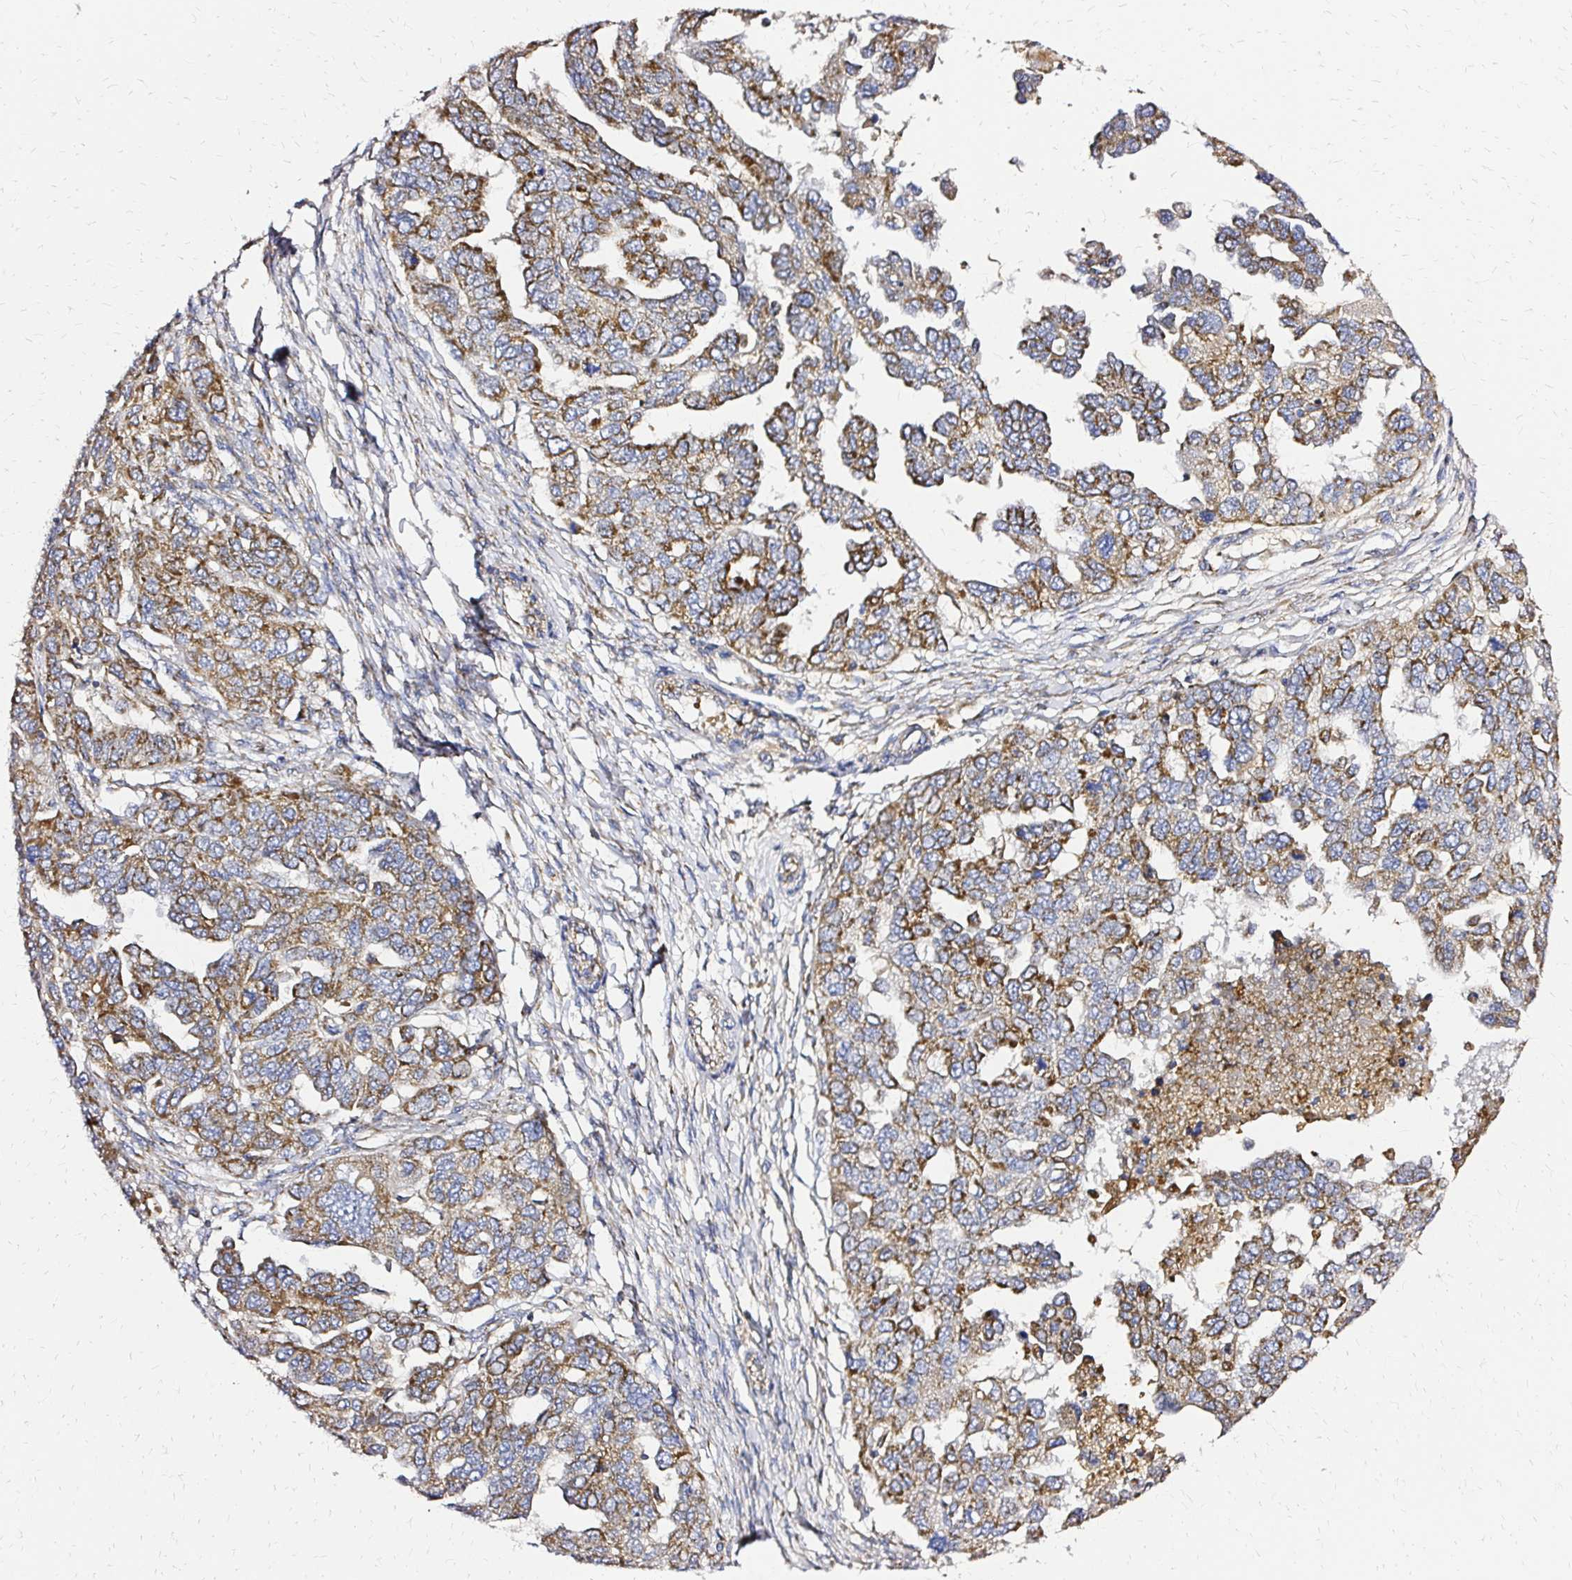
{"staining": {"intensity": "moderate", "quantity": ">75%", "location": "cytoplasmic/membranous"}, "tissue": "ovarian cancer", "cell_type": "Tumor cells", "image_type": "cancer", "snomed": [{"axis": "morphology", "description": "Cystadenocarcinoma, serous, NOS"}, {"axis": "topography", "description": "Ovary"}], "caption": "DAB (3,3'-diaminobenzidine) immunohistochemical staining of human serous cystadenocarcinoma (ovarian) exhibits moderate cytoplasmic/membranous protein positivity in about >75% of tumor cells. Immunohistochemistry stains the protein of interest in brown and the nuclei are stained blue.", "gene": "MRPL13", "patient": {"sex": "female", "age": 53}}